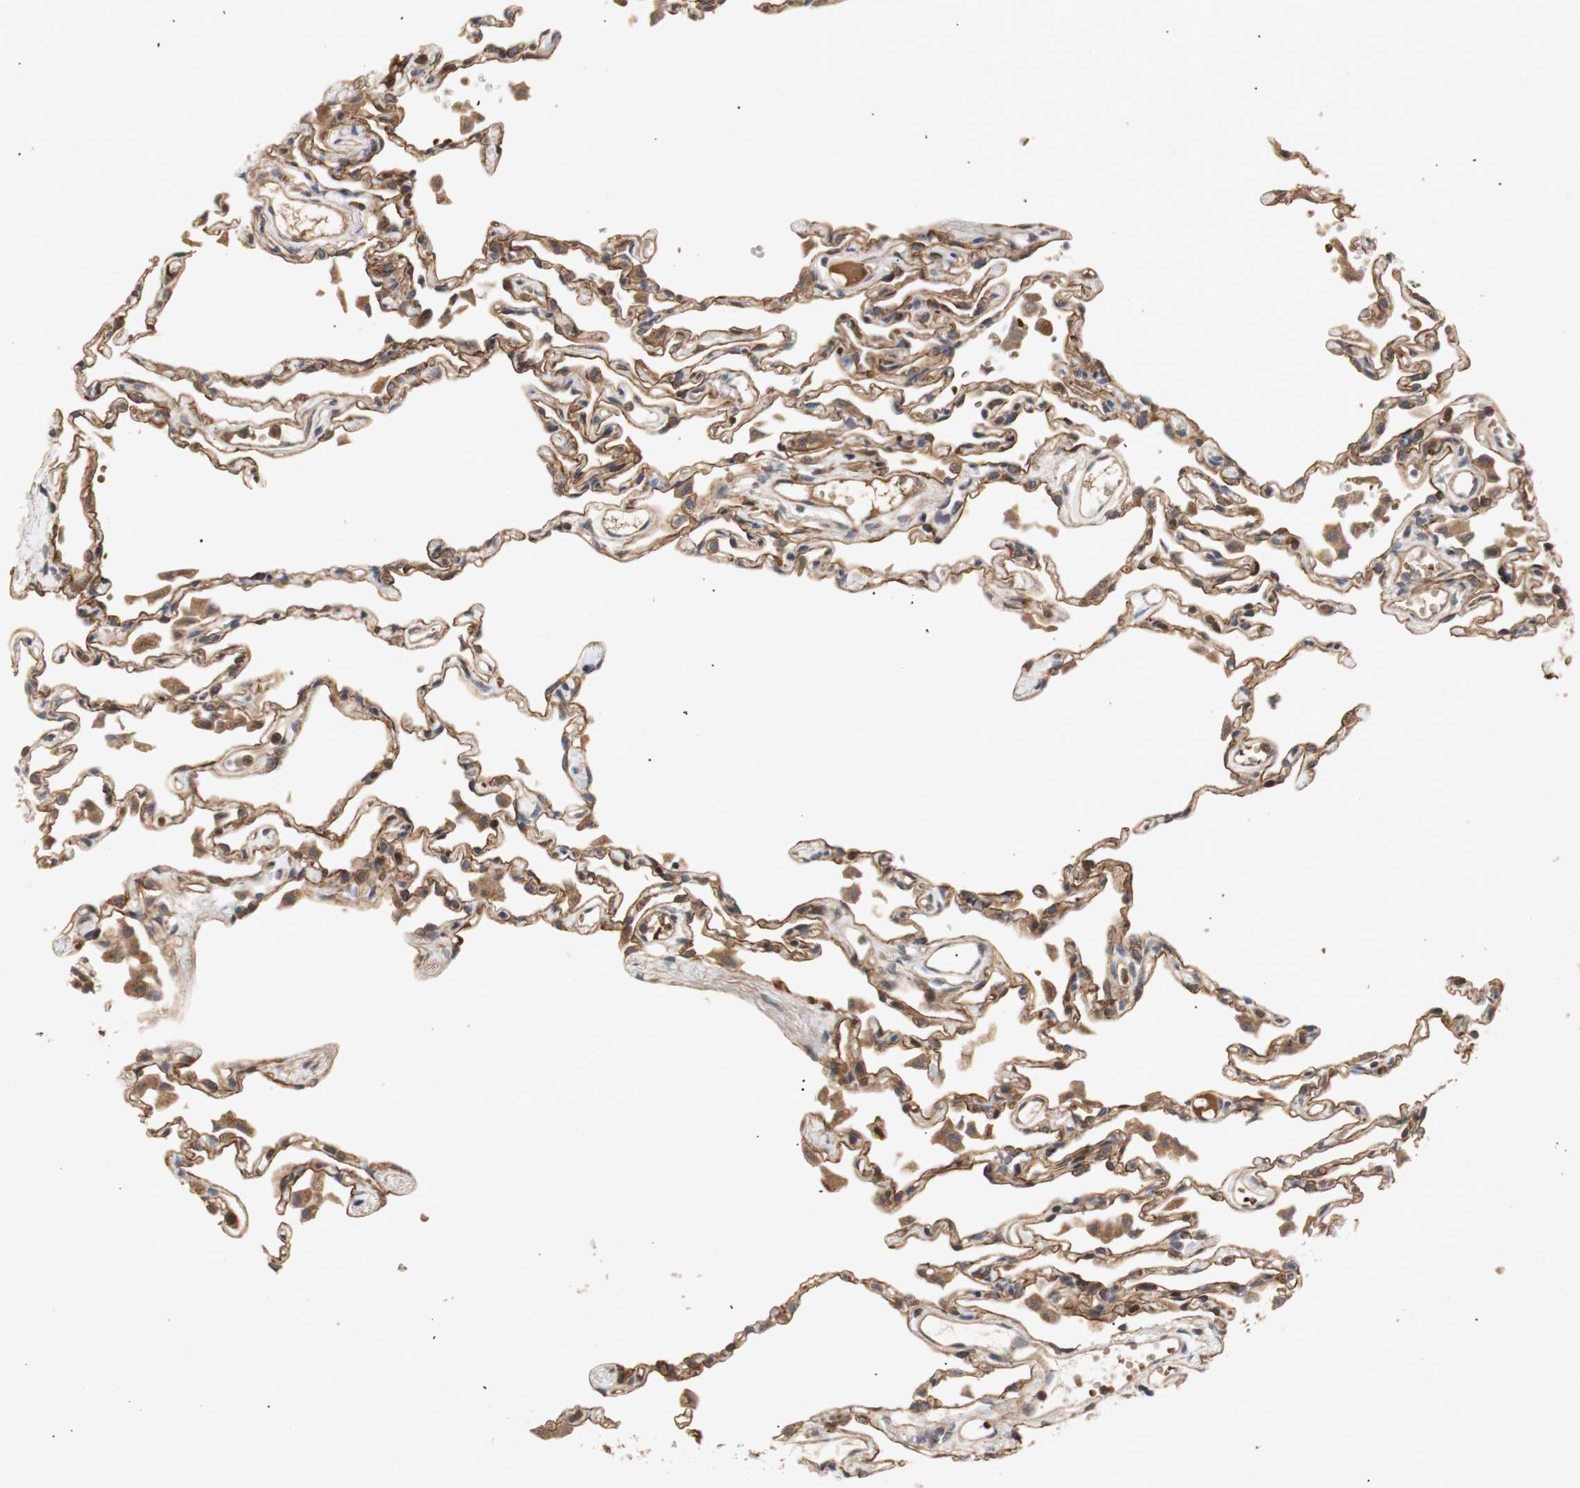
{"staining": {"intensity": "moderate", "quantity": ">75%", "location": "cytoplasmic/membranous"}, "tissue": "lung", "cell_type": "Alveolar cells", "image_type": "normal", "snomed": [{"axis": "morphology", "description": "Normal tissue, NOS"}, {"axis": "topography", "description": "Lung"}], "caption": "IHC photomicrograph of normal lung stained for a protein (brown), which displays medium levels of moderate cytoplasmic/membranous positivity in about >75% of alveolar cells.", "gene": "PKN1", "patient": {"sex": "female", "age": 49}}